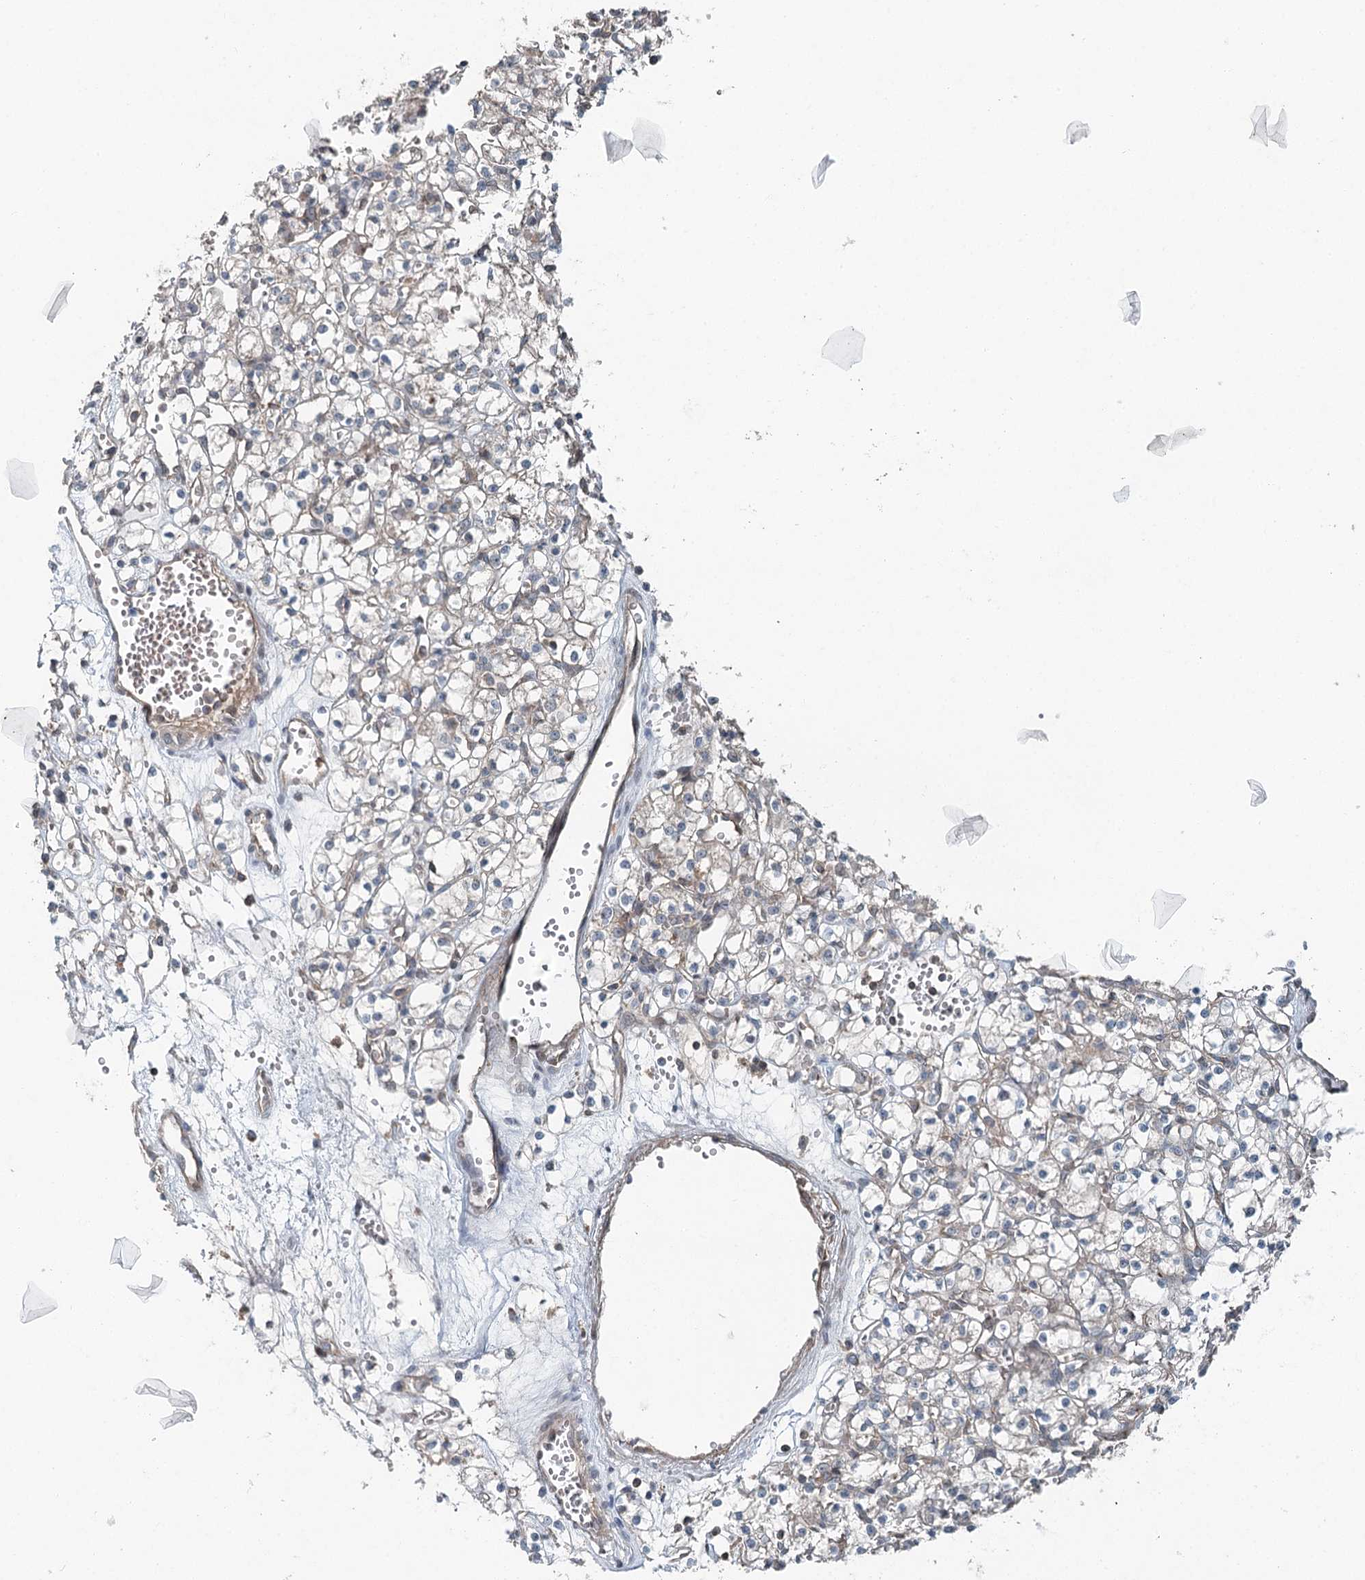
{"staining": {"intensity": "negative", "quantity": "none", "location": "none"}, "tissue": "renal cancer", "cell_type": "Tumor cells", "image_type": "cancer", "snomed": [{"axis": "morphology", "description": "Adenocarcinoma, NOS"}, {"axis": "topography", "description": "Kidney"}], "caption": "An immunohistochemistry photomicrograph of renal cancer (adenocarcinoma) is shown. There is no staining in tumor cells of renal cancer (adenocarcinoma).", "gene": "SKIC3", "patient": {"sex": "female", "age": 59}}